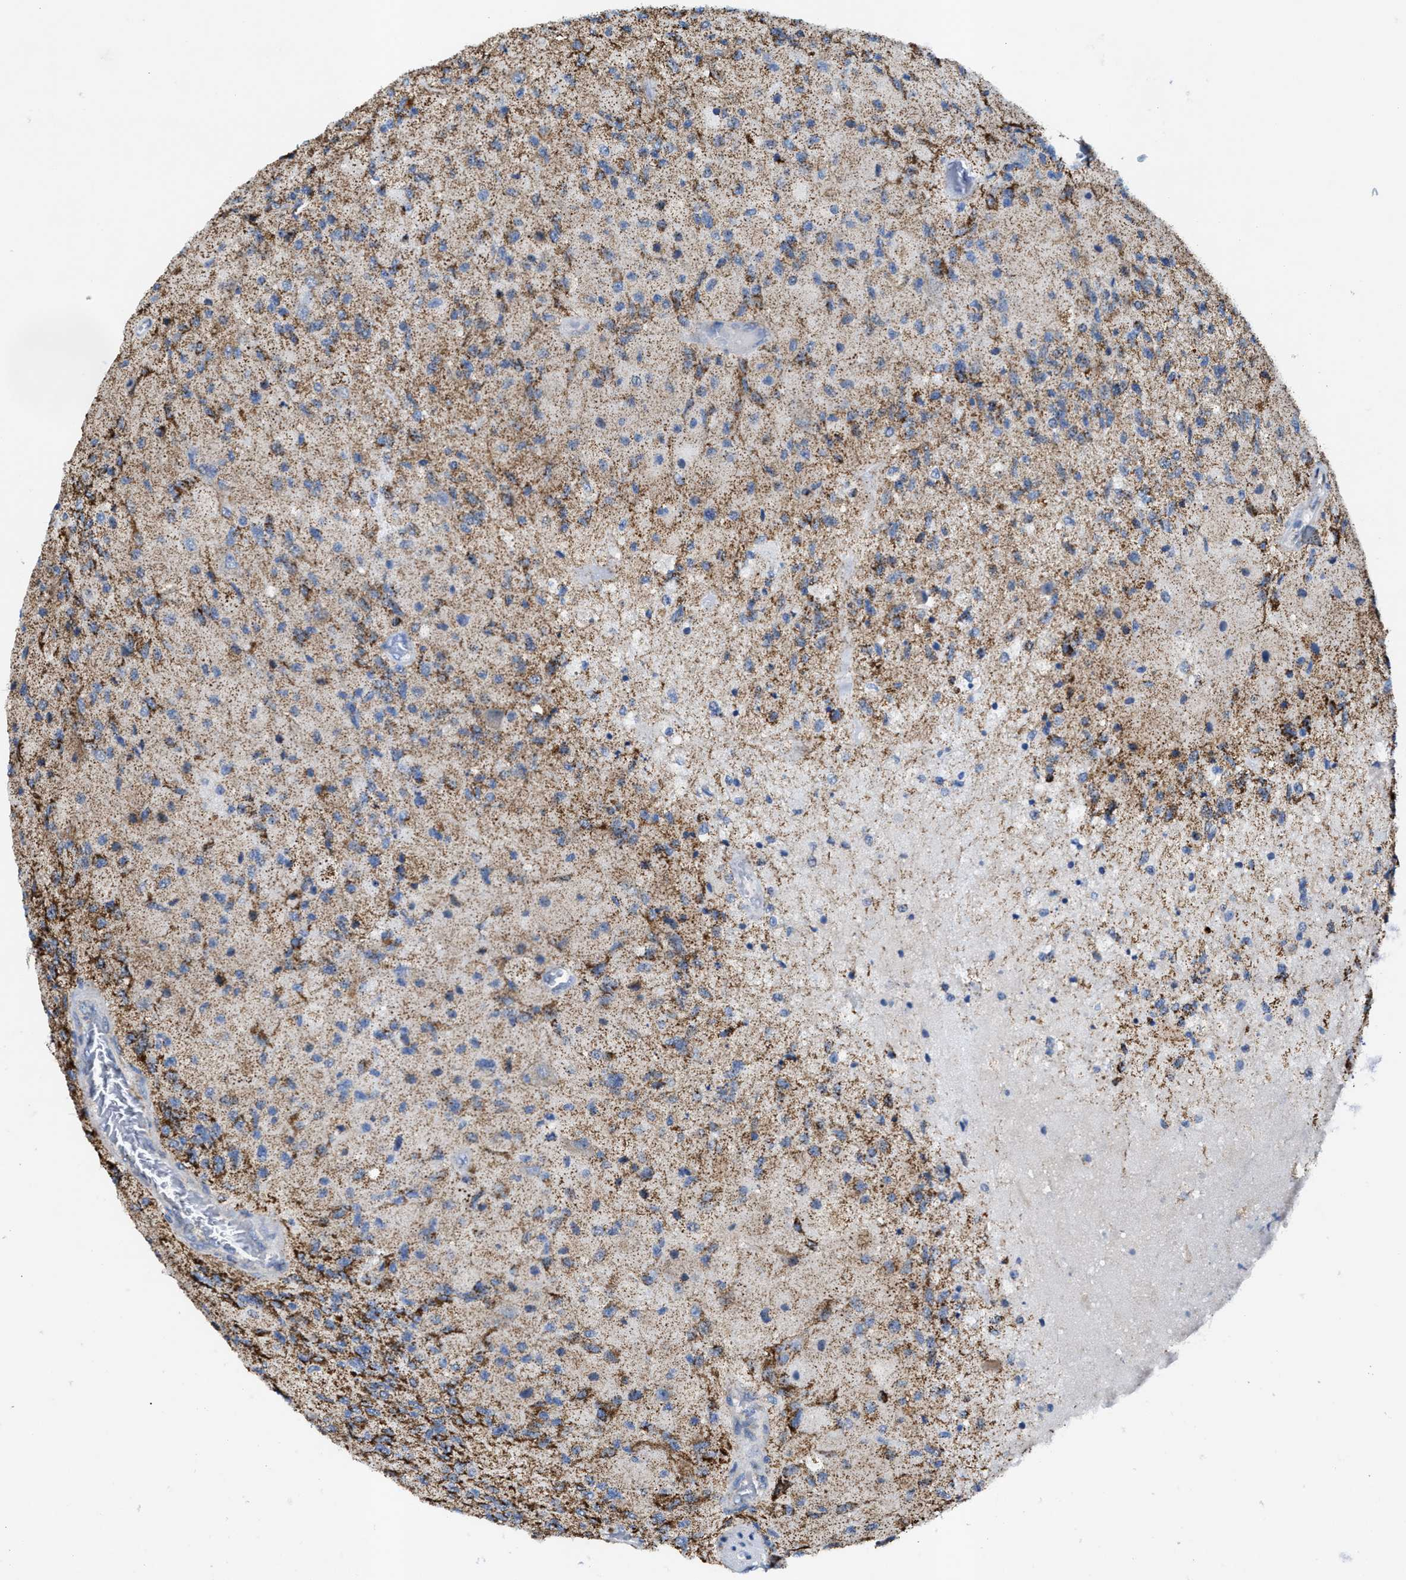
{"staining": {"intensity": "moderate", "quantity": "25%-75%", "location": "cytoplasmic/membranous"}, "tissue": "glioma", "cell_type": "Tumor cells", "image_type": "cancer", "snomed": [{"axis": "morphology", "description": "Normal tissue, NOS"}, {"axis": "morphology", "description": "Glioma, malignant, High grade"}, {"axis": "topography", "description": "Cerebral cortex"}], "caption": "Immunohistochemistry photomicrograph of human glioma stained for a protein (brown), which demonstrates medium levels of moderate cytoplasmic/membranous positivity in approximately 25%-75% of tumor cells.", "gene": "JAG1", "patient": {"sex": "male", "age": 77}}